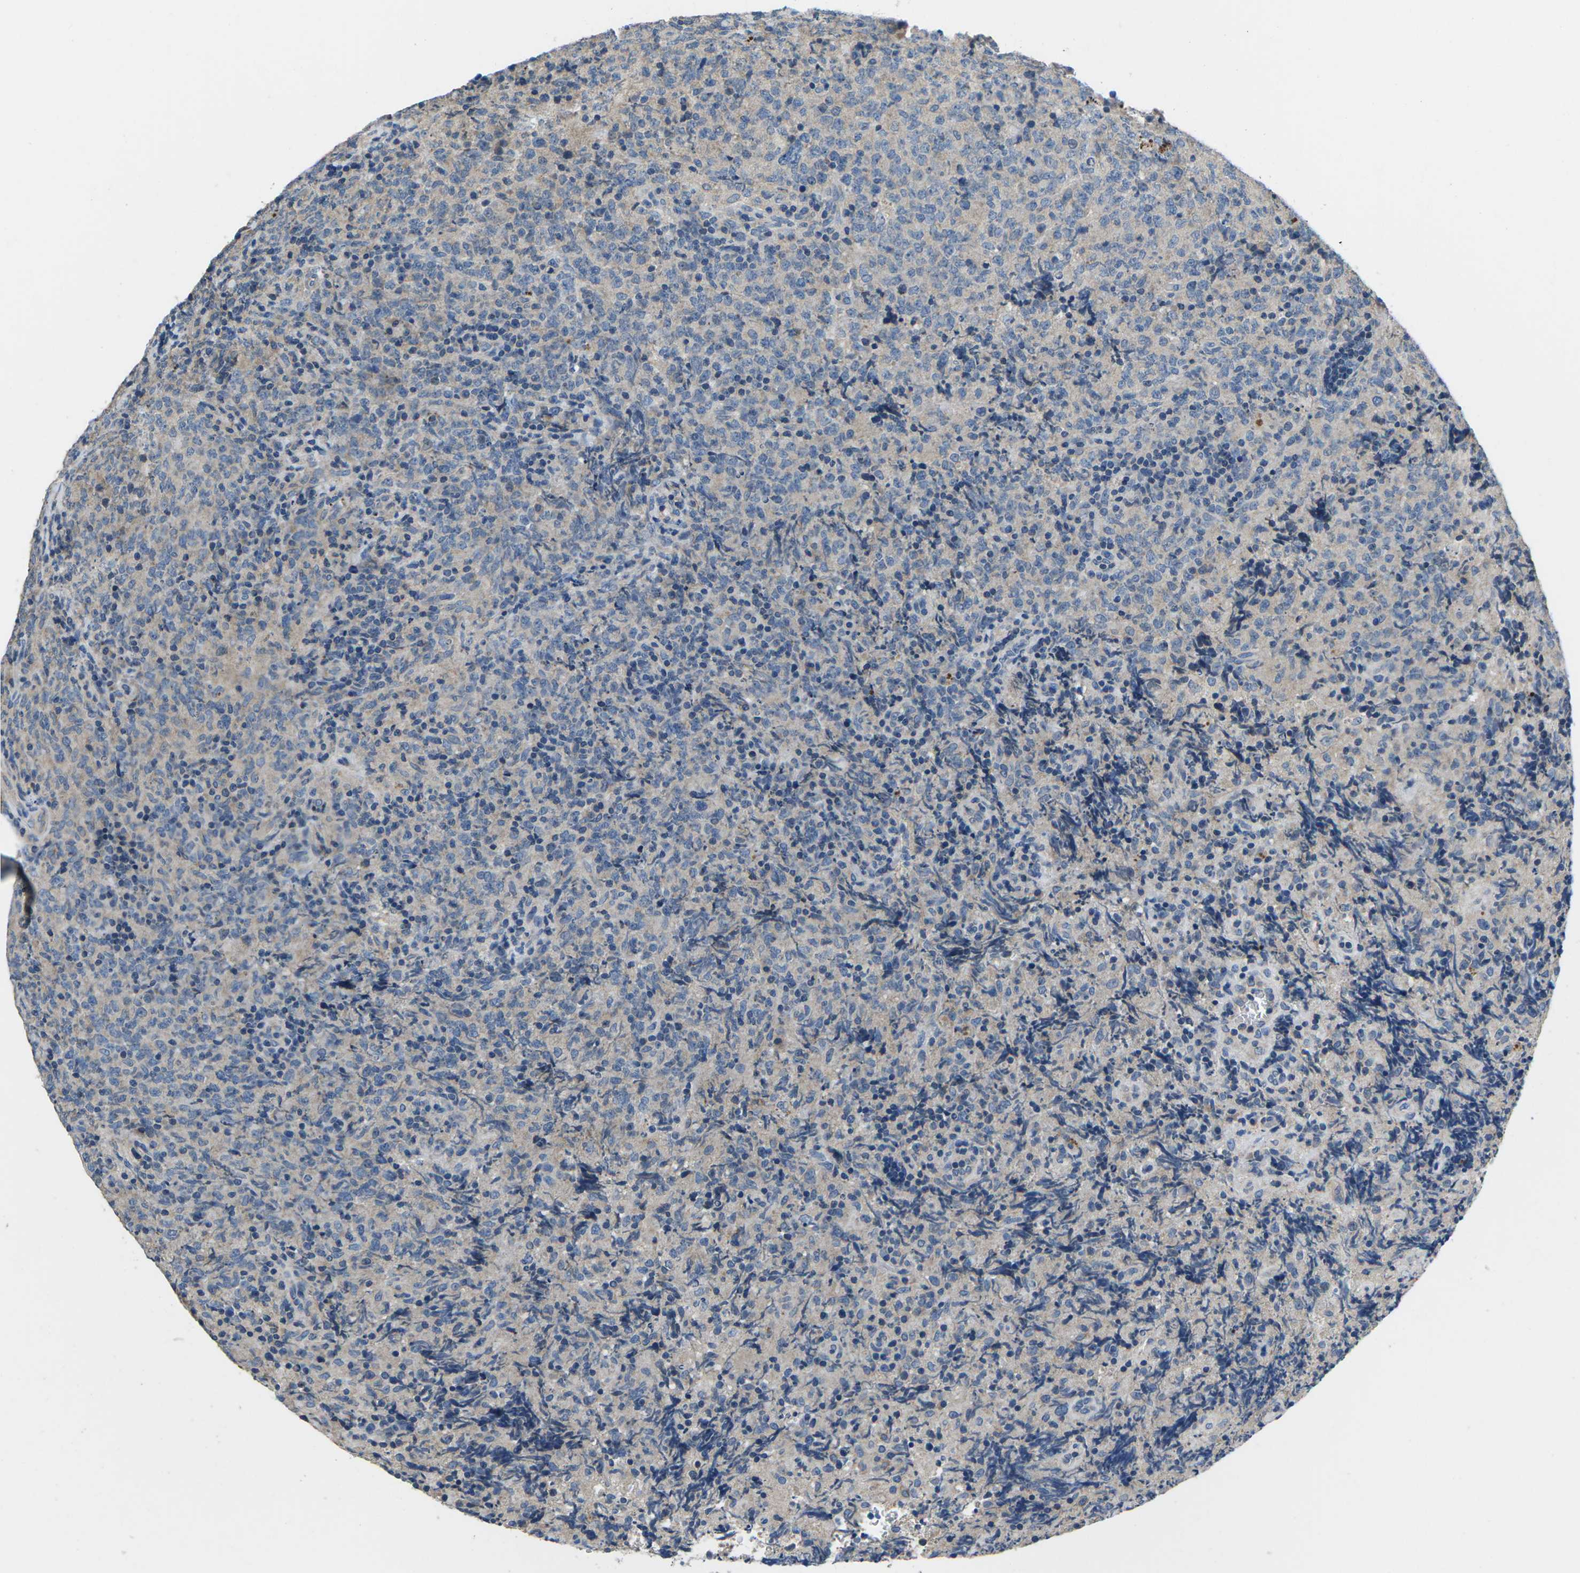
{"staining": {"intensity": "negative", "quantity": "none", "location": "none"}, "tissue": "lymphoma", "cell_type": "Tumor cells", "image_type": "cancer", "snomed": [{"axis": "morphology", "description": "Malignant lymphoma, non-Hodgkin's type, High grade"}, {"axis": "topography", "description": "Tonsil"}], "caption": "Histopathology image shows no protein positivity in tumor cells of malignant lymphoma, non-Hodgkin's type (high-grade) tissue.", "gene": "PDCD6IP", "patient": {"sex": "female", "age": 36}}